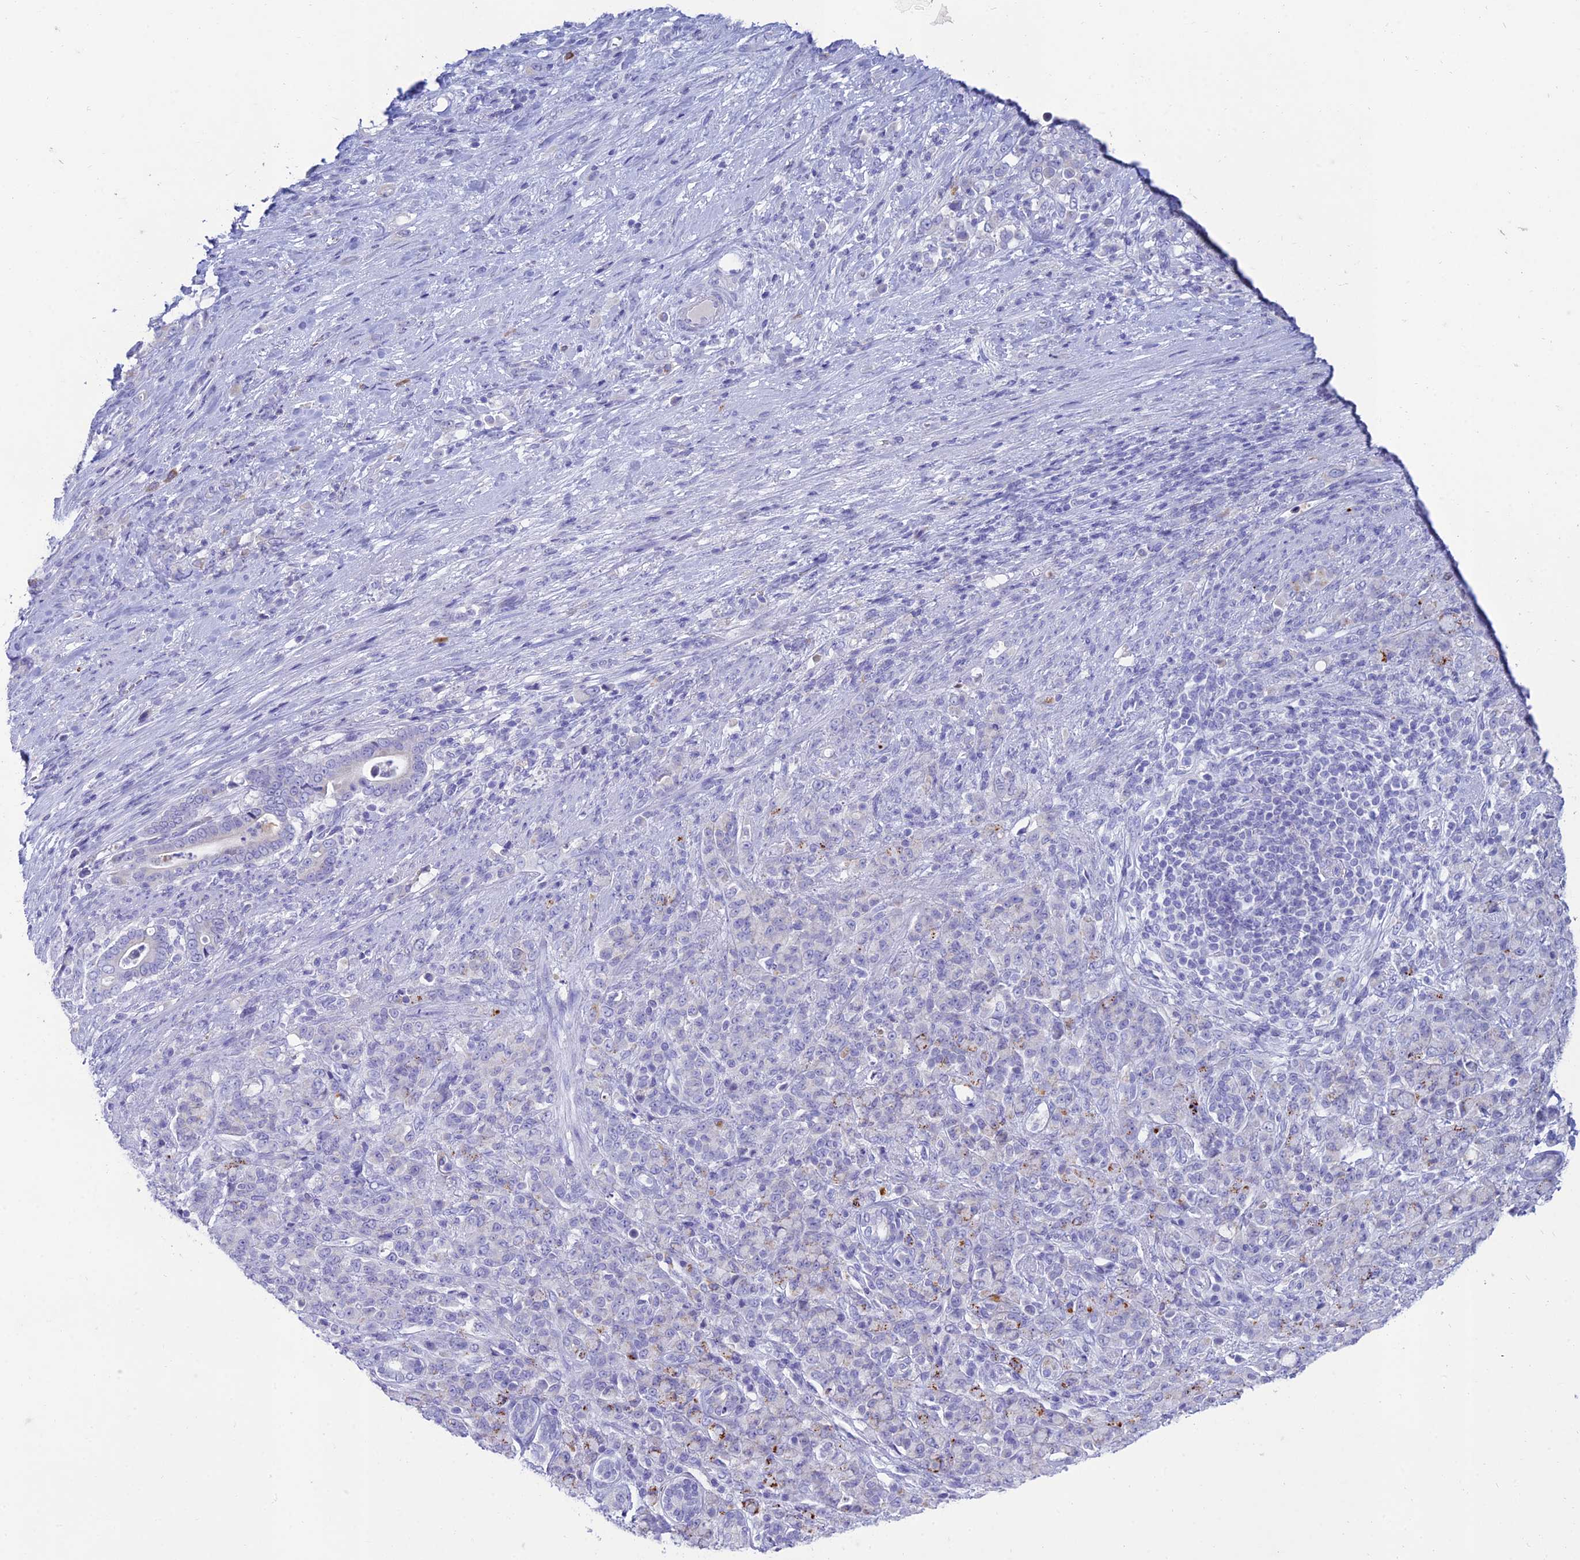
{"staining": {"intensity": "weak", "quantity": "<25%", "location": "cytoplasmic/membranous"}, "tissue": "stomach cancer", "cell_type": "Tumor cells", "image_type": "cancer", "snomed": [{"axis": "morphology", "description": "Adenocarcinoma, NOS"}, {"axis": "topography", "description": "Stomach"}], "caption": "Tumor cells show no significant staining in stomach cancer. (DAB IHC visualized using brightfield microscopy, high magnification).", "gene": "MAL2", "patient": {"sex": "female", "age": 79}}